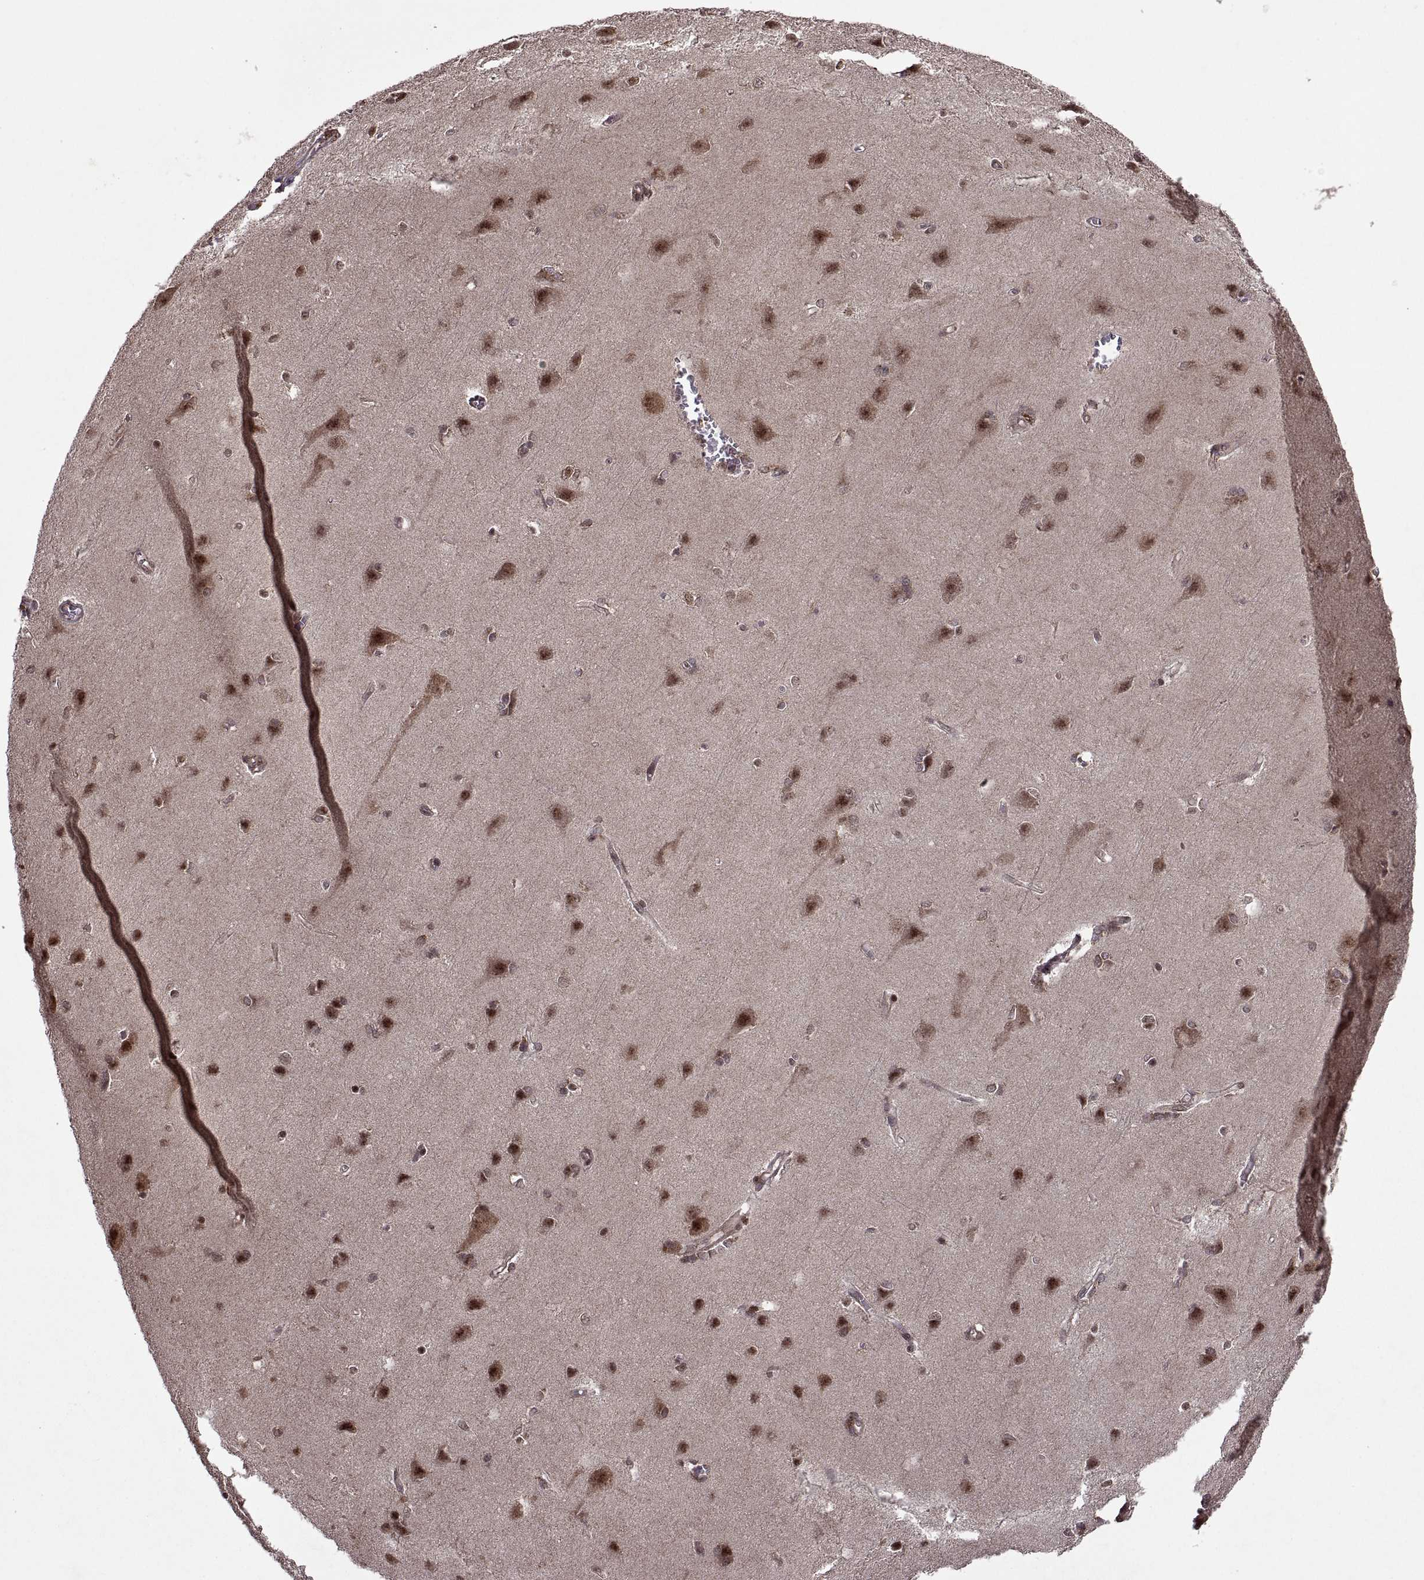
{"staining": {"intensity": "weak", "quantity": "25%-75%", "location": "cytoplasmic/membranous"}, "tissue": "cerebral cortex", "cell_type": "Endothelial cells", "image_type": "normal", "snomed": [{"axis": "morphology", "description": "Normal tissue, NOS"}, {"axis": "topography", "description": "Cerebral cortex"}], "caption": "Protein expression analysis of normal cerebral cortex exhibits weak cytoplasmic/membranous expression in about 25%-75% of endothelial cells. (Brightfield microscopy of DAB IHC at high magnification).", "gene": "PTOV1", "patient": {"sex": "male", "age": 37}}